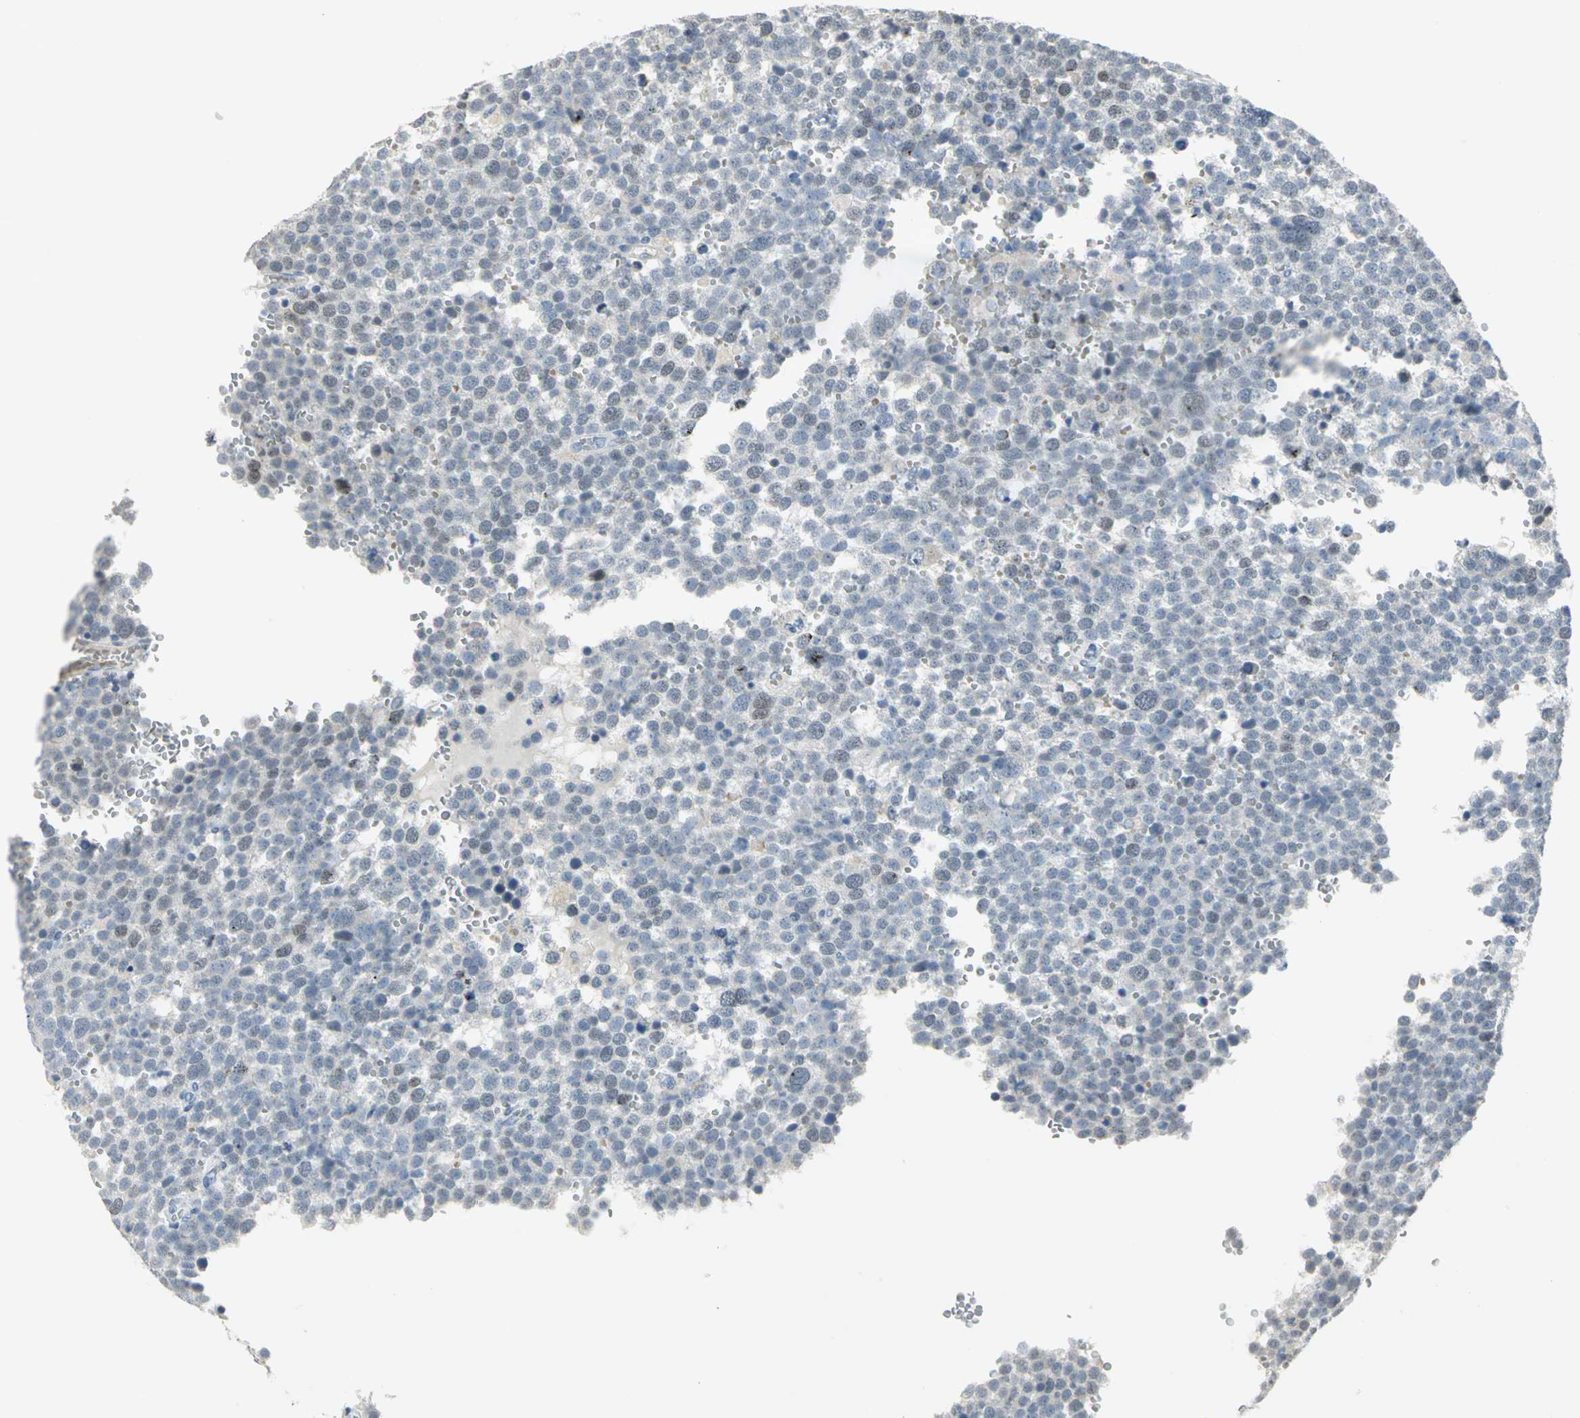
{"staining": {"intensity": "weak", "quantity": "<25%", "location": "nuclear"}, "tissue": "testis cancer", "cell_type": "Tumor cells", "image_type": "cancer", "snomed": [{"axis": "morphology", "description": "Seminoma, NOS"}, {"axis": "topography", "description": "Testis"}], "caption": "Tumor cells are negative for protein expression in human testis cancer (seminoma).", "gene": "BCL6", "patient": {"sex": "male", "age": 71}}